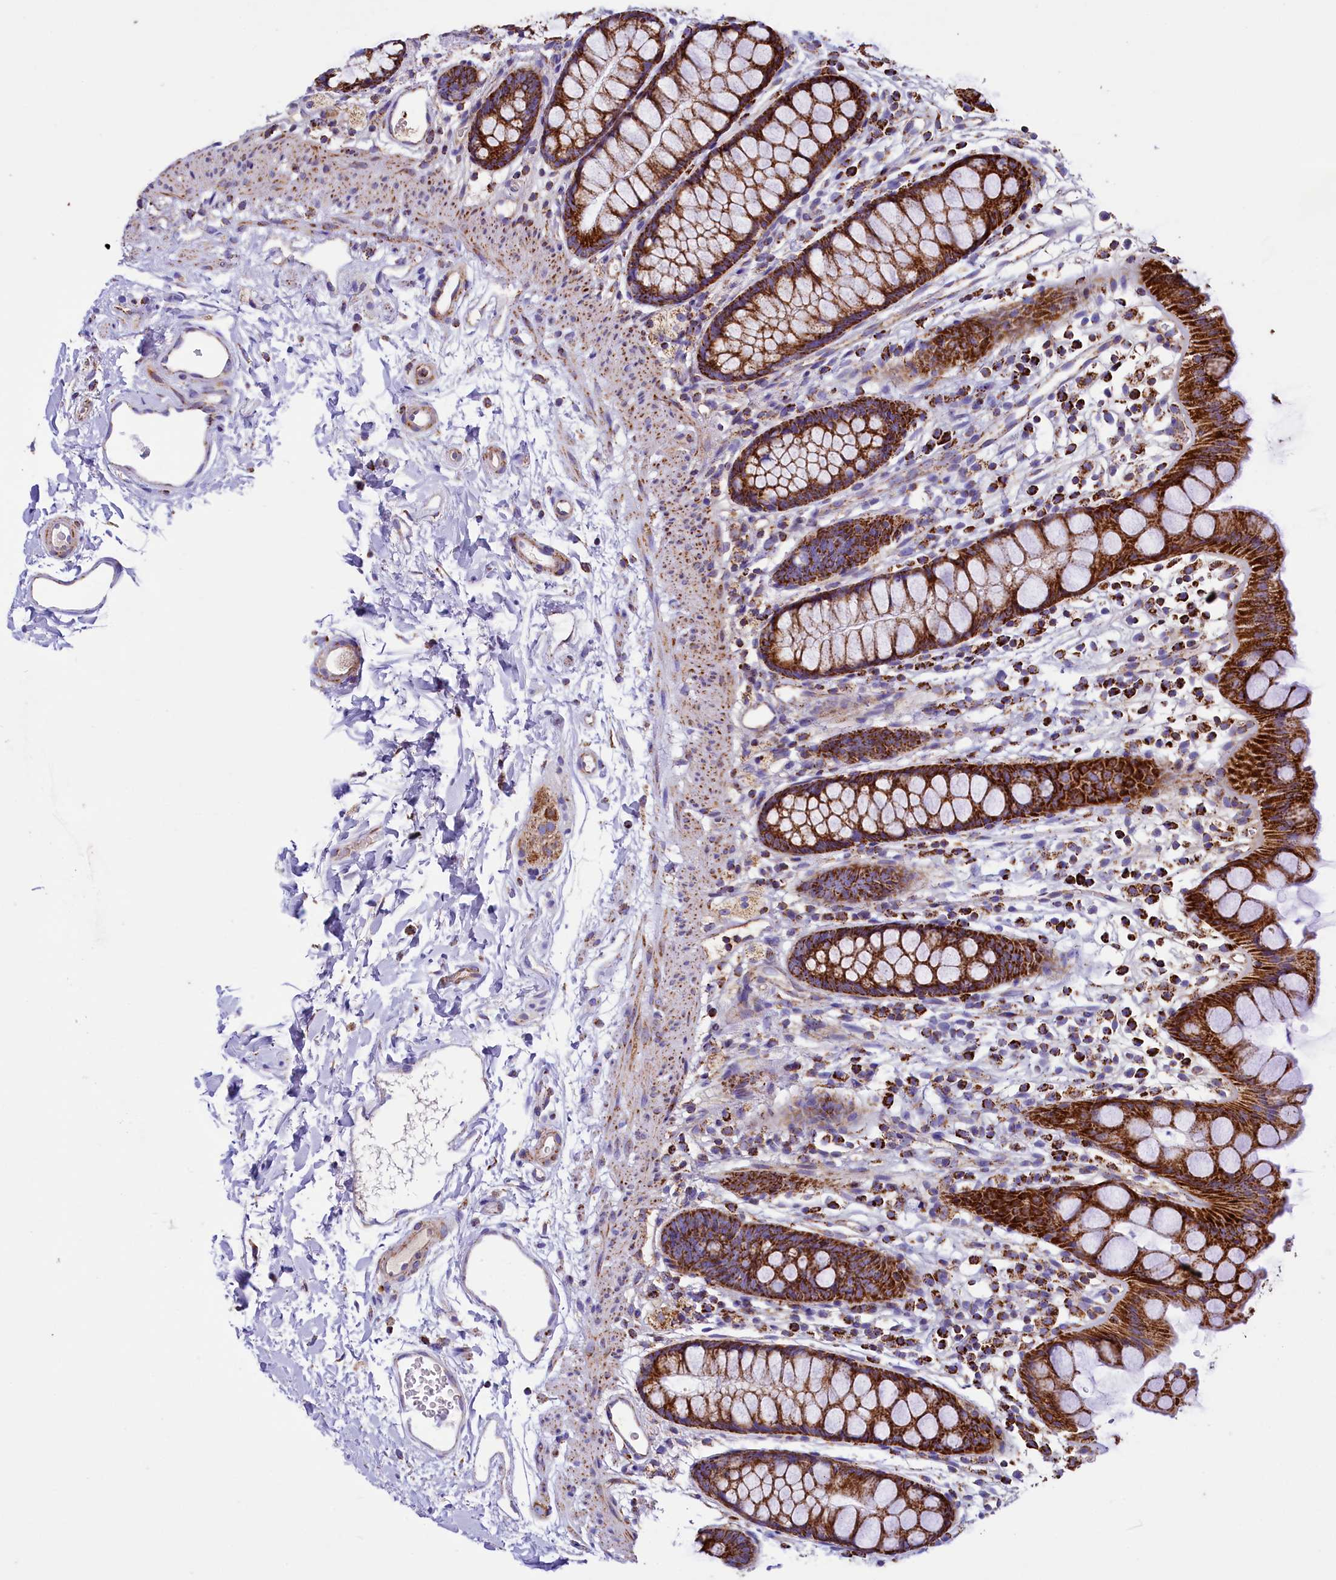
{"staining": {"intensity": "strong", "quantity": ">75%", "location": "cytoplasmic/membranous"}, "tissue": "rectum", "cell_type": "Glandular cells", "image_type": "normal", "snomed": [{"axis": "morphology", "description": "Normal tissue, NOS"}, {"axis": "topography", "description": "Rectum"}], "caption": "An immunohistochemistry photomicrograph of unremarkable tissue is shown. Protein staining in brown labels strong cytoplasmic/membranous positivity in rectum within glandular cells. Nuclei are stained in blue.", "gene": "IDH3A", "patient": {"sex": "female", "age": 65}}